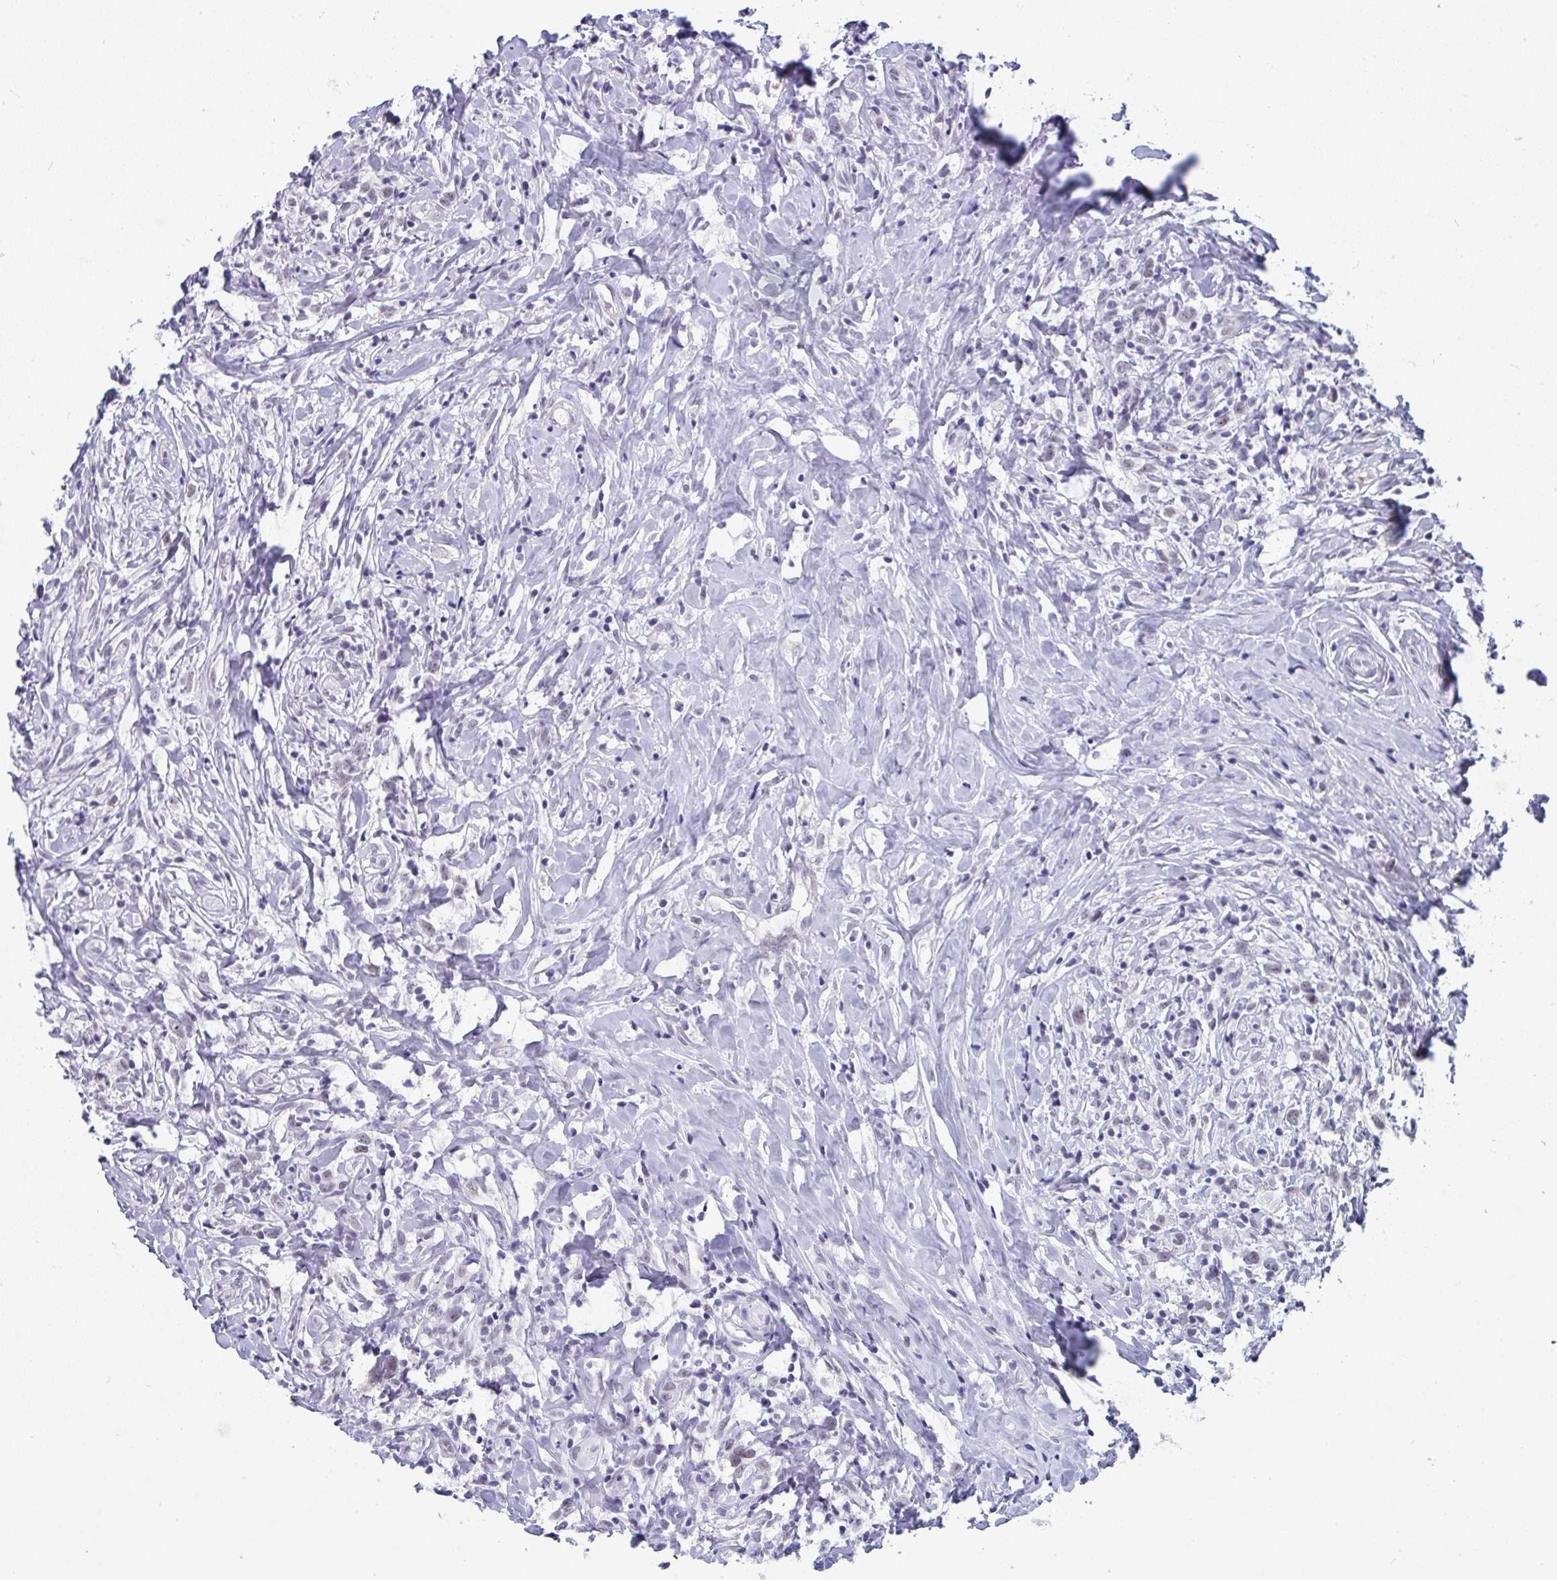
{"staining": {"intensity": "negative", "quantity": "none", "location": "none"}, "tissue": "lymphoma", "cell_type": "Tumor cells", "image_type": "cancer", "snomed": [{"axis": "morphology", "description": "Hodgkin's disease, NOS"}, {"axis": "topography", "description": "No Tissue"}], "caption": "Tumor cells are negative for brown protein staining in Hodgkin's disease.", "gene": "CDK13", "patient": {"sex": "female", "age": 21}}